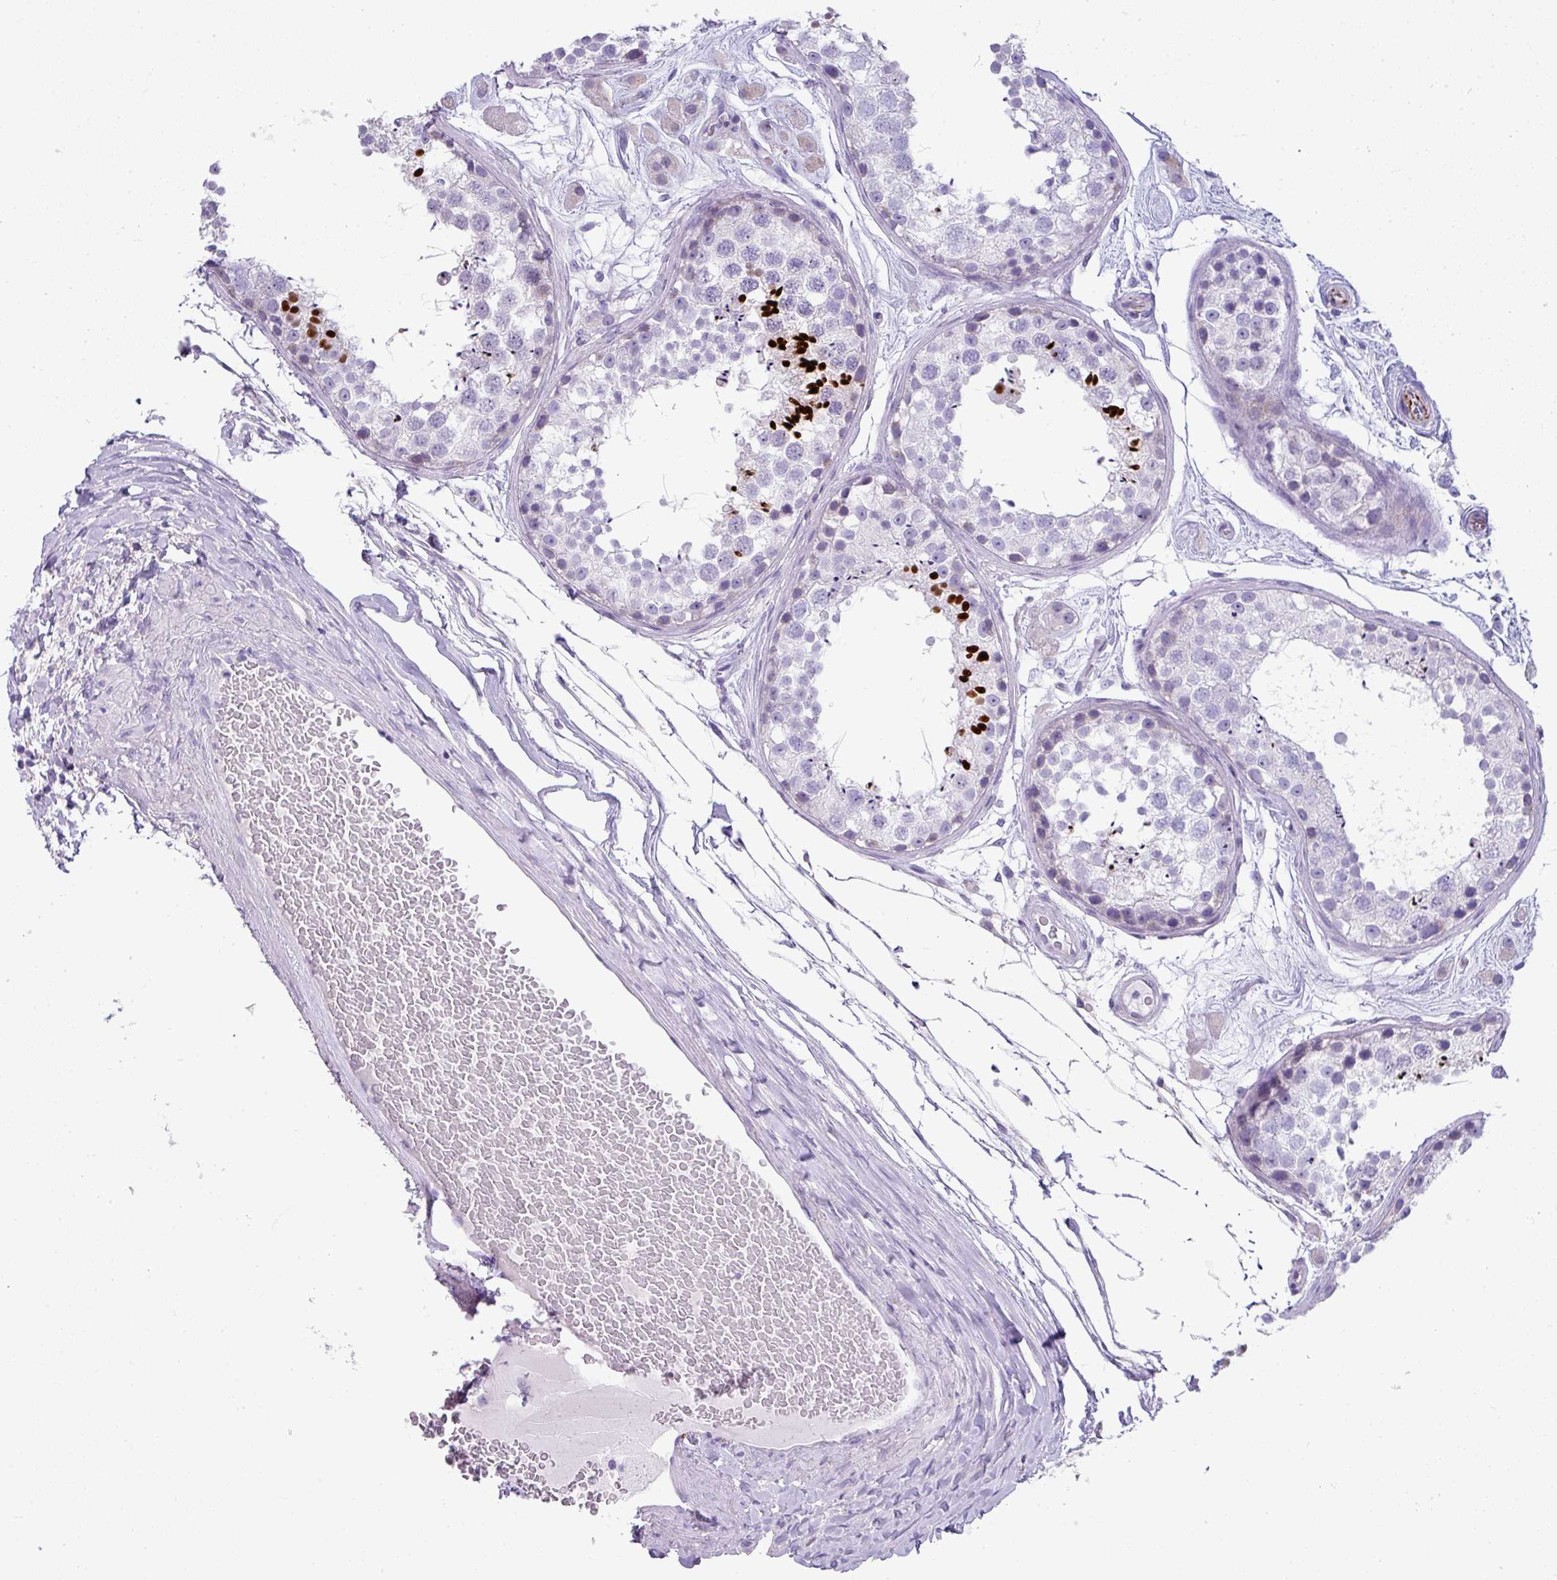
{"staining": {"intensity": "strong", "quantity": "<25%", "location": "nuclear"}, "tissue": "testis", "cell_type": "Cells in seminiferous ducts", "image_type": "normal", "snomed": [{"axis": "morphology", "description": "Normal tissue, NOS"}, {"axis": "topography", "description": "Testis"}], "caption": "An image of testis stained for a protein exhibits strong nuclear brown staining in cells in seminiferous ducts.", "gene": "ZNF568", "patient": {"sex": "male", "age": 25}}